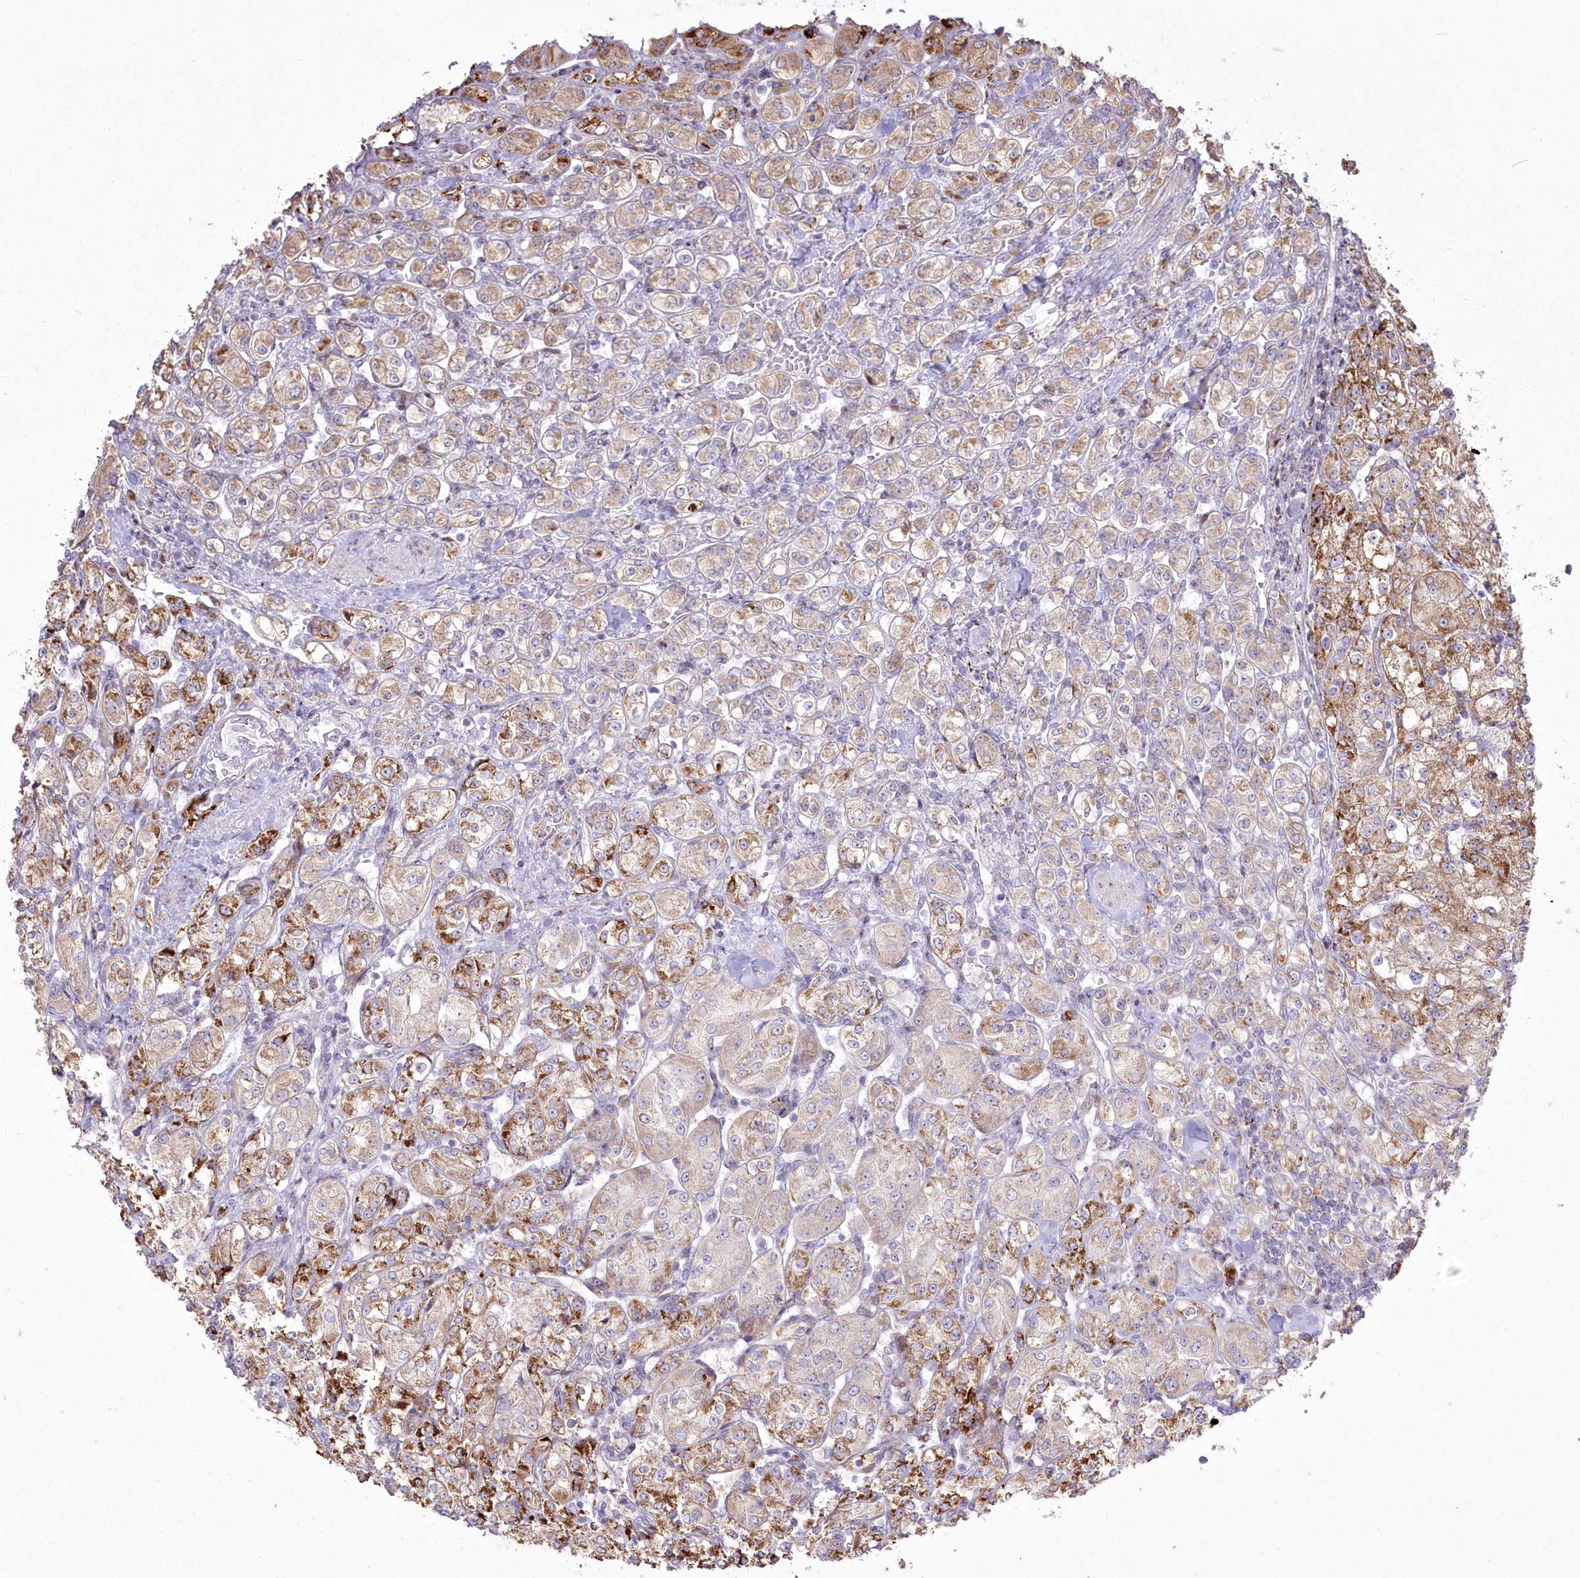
{"staining": {"intensity": "moderate", "quantity": "25%-75%", "location": "cytoplasmic/membranous"}, "tissue": "renal cancer", "cell_type": "Tumor cells", "image_type": "cancer", "snomed": [{"axis": "morphology", "description": "Adenocarcinoma, NOS"}, {"axis": "topography", "description": "Kidney"}], "caption": "Renal cancer was stained to show a protein in brown. There is medium levels of moderate cytoplasmic/membranous expression in approximately 25%-75% of tumor cells. (Stains: DAB in brown, nuclei in blue, Microscopy: brightfield microscopy at high magnification).", "gene": "CEP164", "patient": {"sex": "male", "age": 77}}